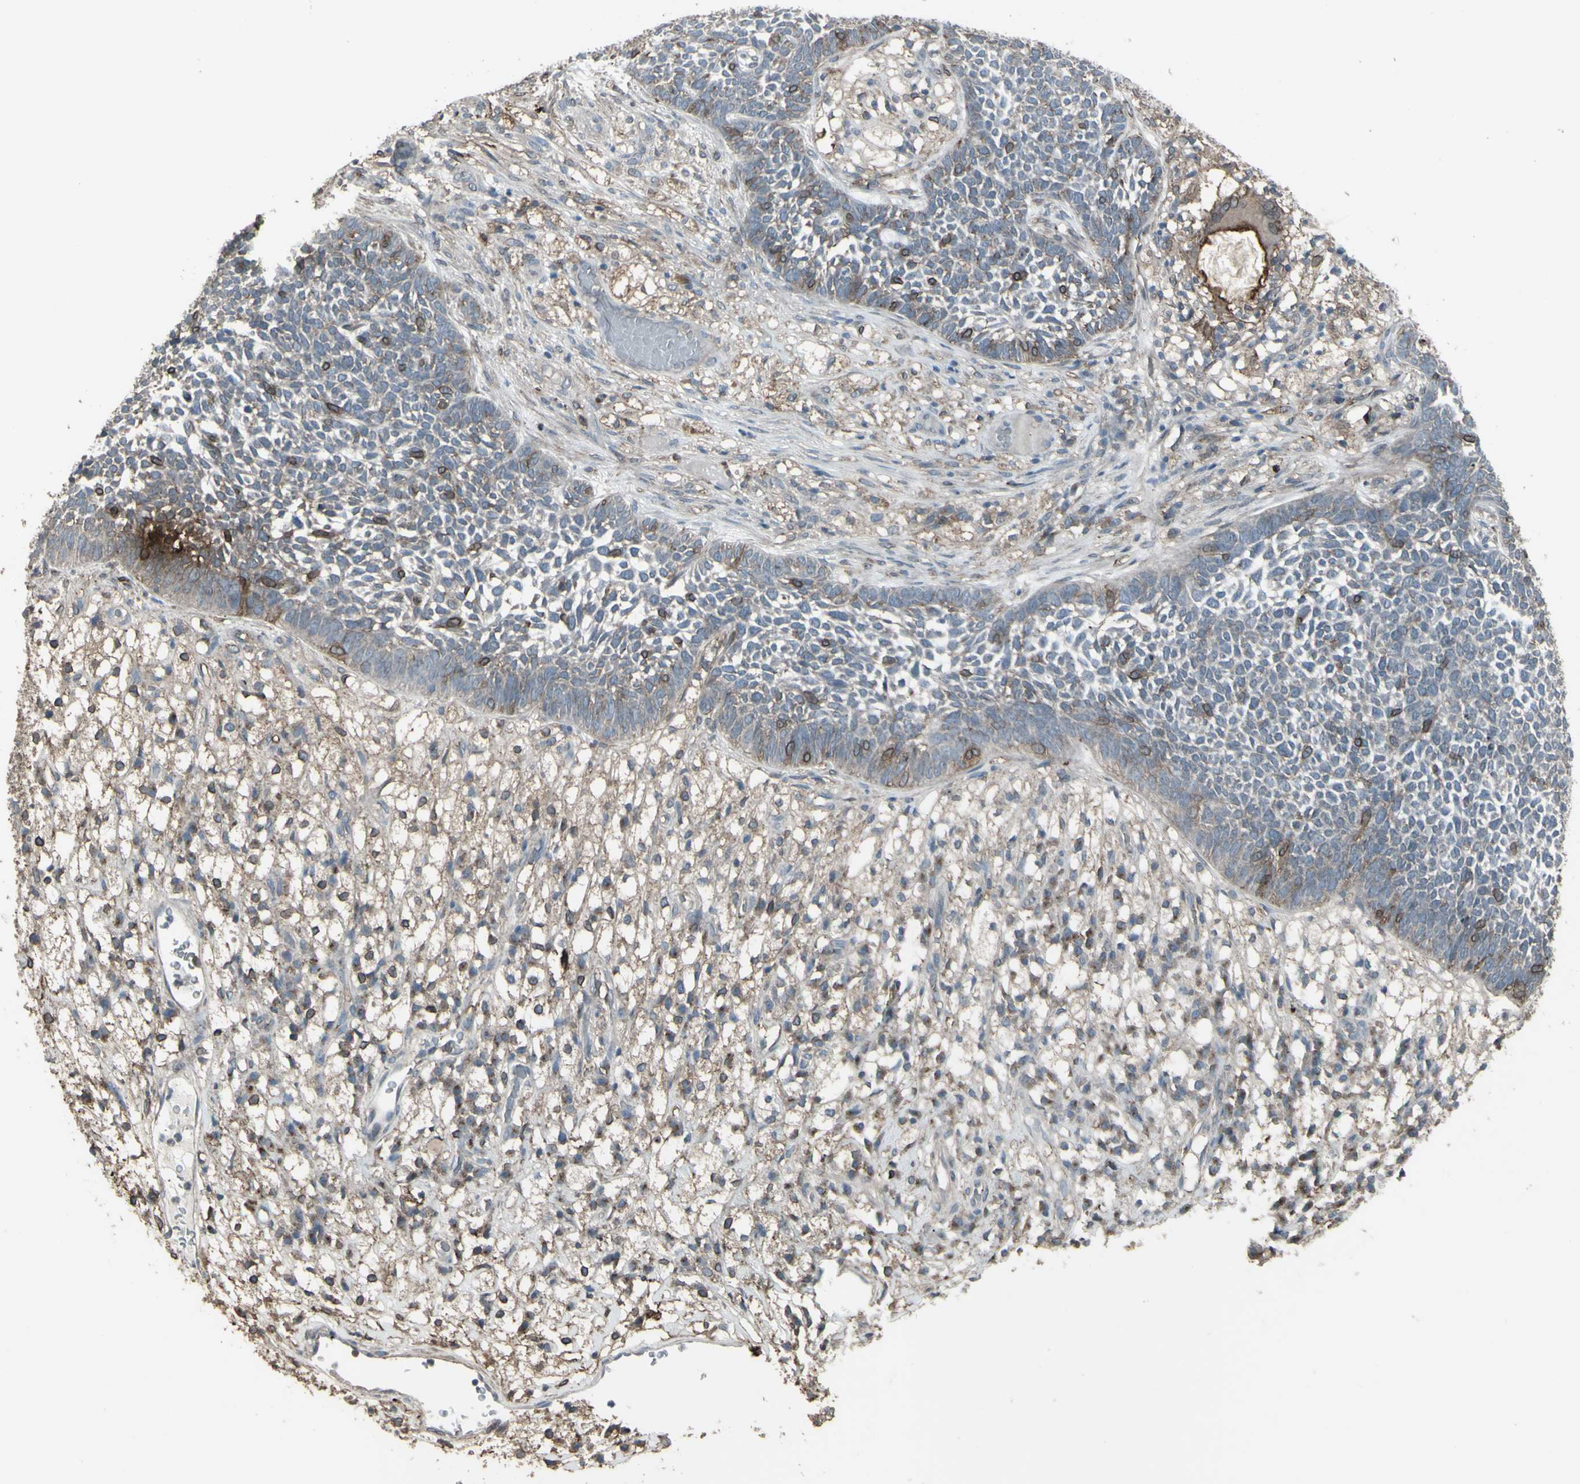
{"staining": {"intensity": "moderate", "quantity": "<25%", "location": "cytoplasmic/membranous"}, "tissue": "skin cancer", "cell_type": "Tumor cells", "image_type": "cancer", "snomed": [{"axis": "morphology", "description": "Basal cell carcinoma"}, {"axis": "topography", "description": "Skin"}], "caption": "The image reveals immunohistochemical staining of skin basal cell carcinoma. There is moderate cytoplasmic/membranous staining is present in about <25% of tumor cells.", "gene": "SMO", "patient": {"sex": "female", "age": 84}}